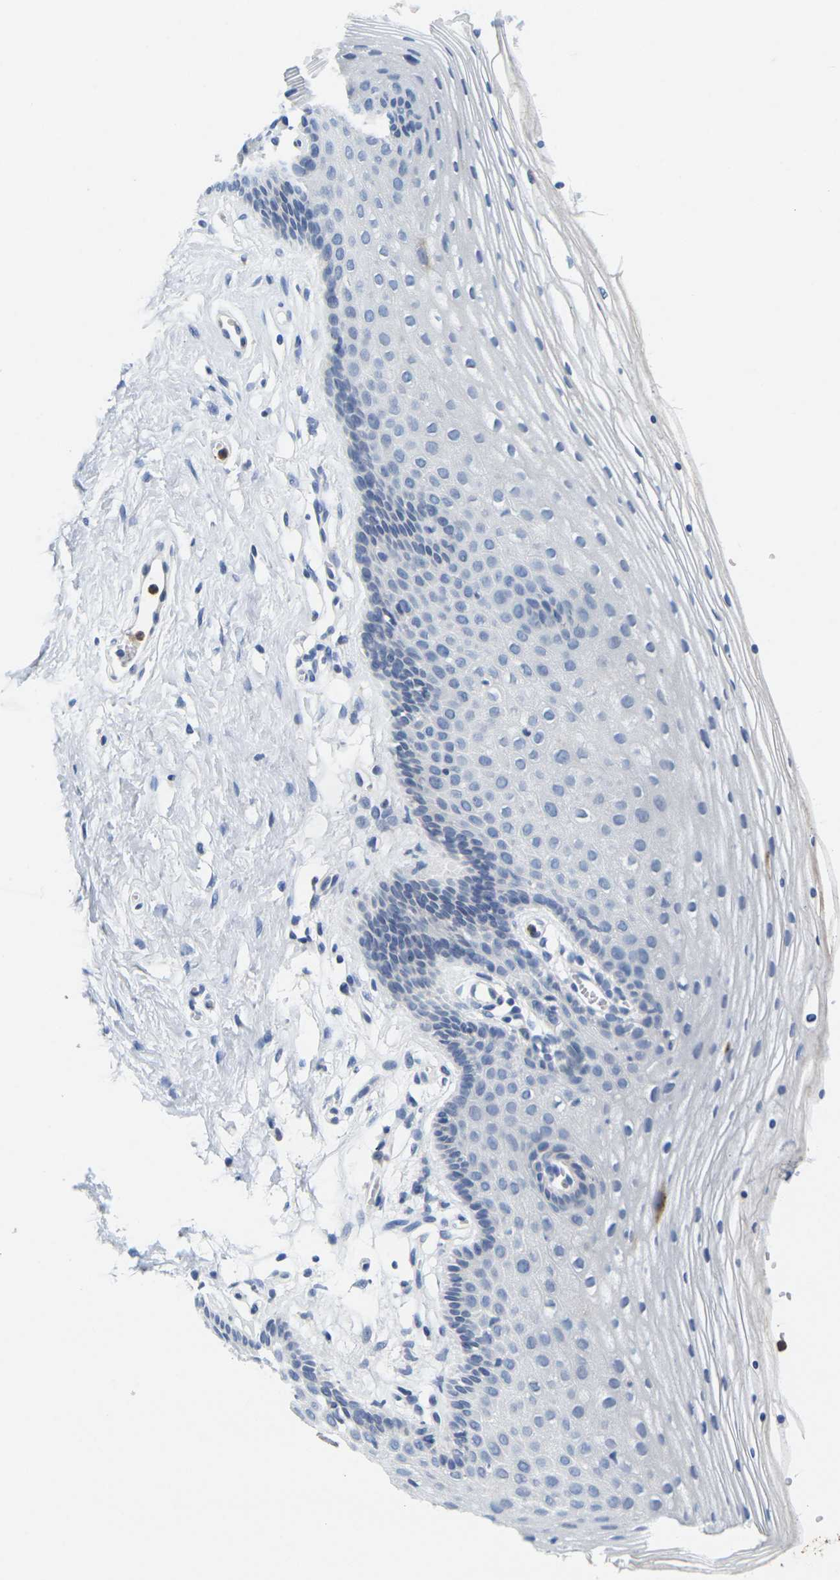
{"staining": {"intensity": "negative", "quantity": "none", "location": "none"}, "tissue": "vagina", "cell_type": "Squamous epithelial cells", "image_type": "normal", "snomed": [{"axis": "morphology", "description": "Normal tissue, NOS"}, {"axis": "topography", "description": "Vagina"}], "caption": "Immunohistochemistry histopathology image of benign vagina: human vagina stained with DAB (3,3'-diaminobenzidine) shows no significant protein positivity in squamous epithelial cells.", "gene": "KLK5", "patient": {"sex": "female", "age": 32}}